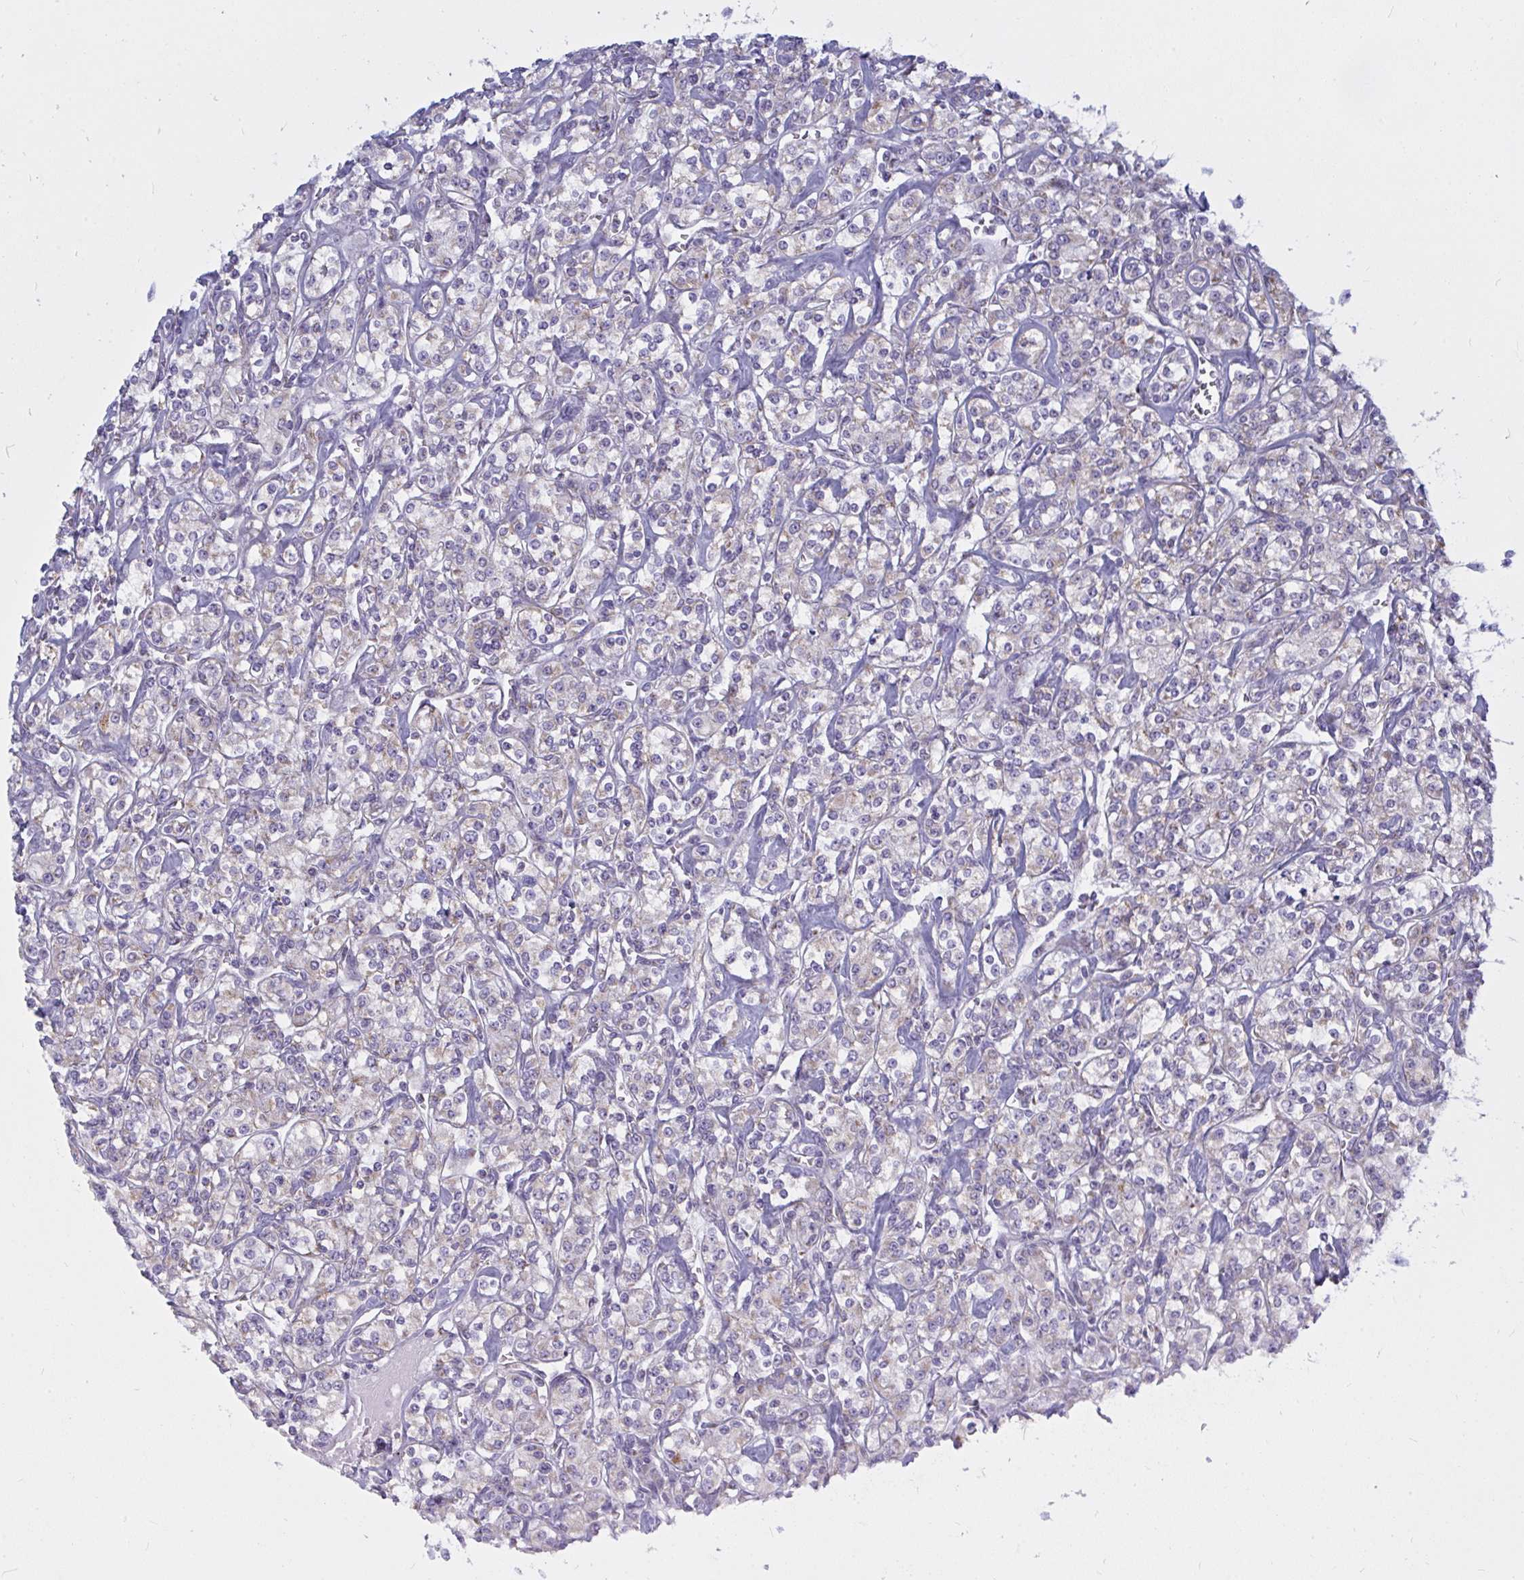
{"staining": {"intensity": "negative", "quantity": "none", "location": "none"}, "tissue": "renal cancer", "cell_type": "Tumor cells", "image_type": "cancer", "snomed": [{"axis": "morphology", "description": "Adenocarcinoma, NOS"}, {"axis": "topography", "description": "Kidney"}], "caption": "IHC image of human adenocarcinoma (renal) stained for a protein (brown), which shows no positivity in tumor cells. (Stains: DAB (3,3'-diaminobenzidine) immunohistochemistry (IHC) with hematoxylin counter stain, Microscopy: brightfield microscopy at high magnification).", "gene": "ATG9A", "patient": {"sex": "male", "age": 77}}